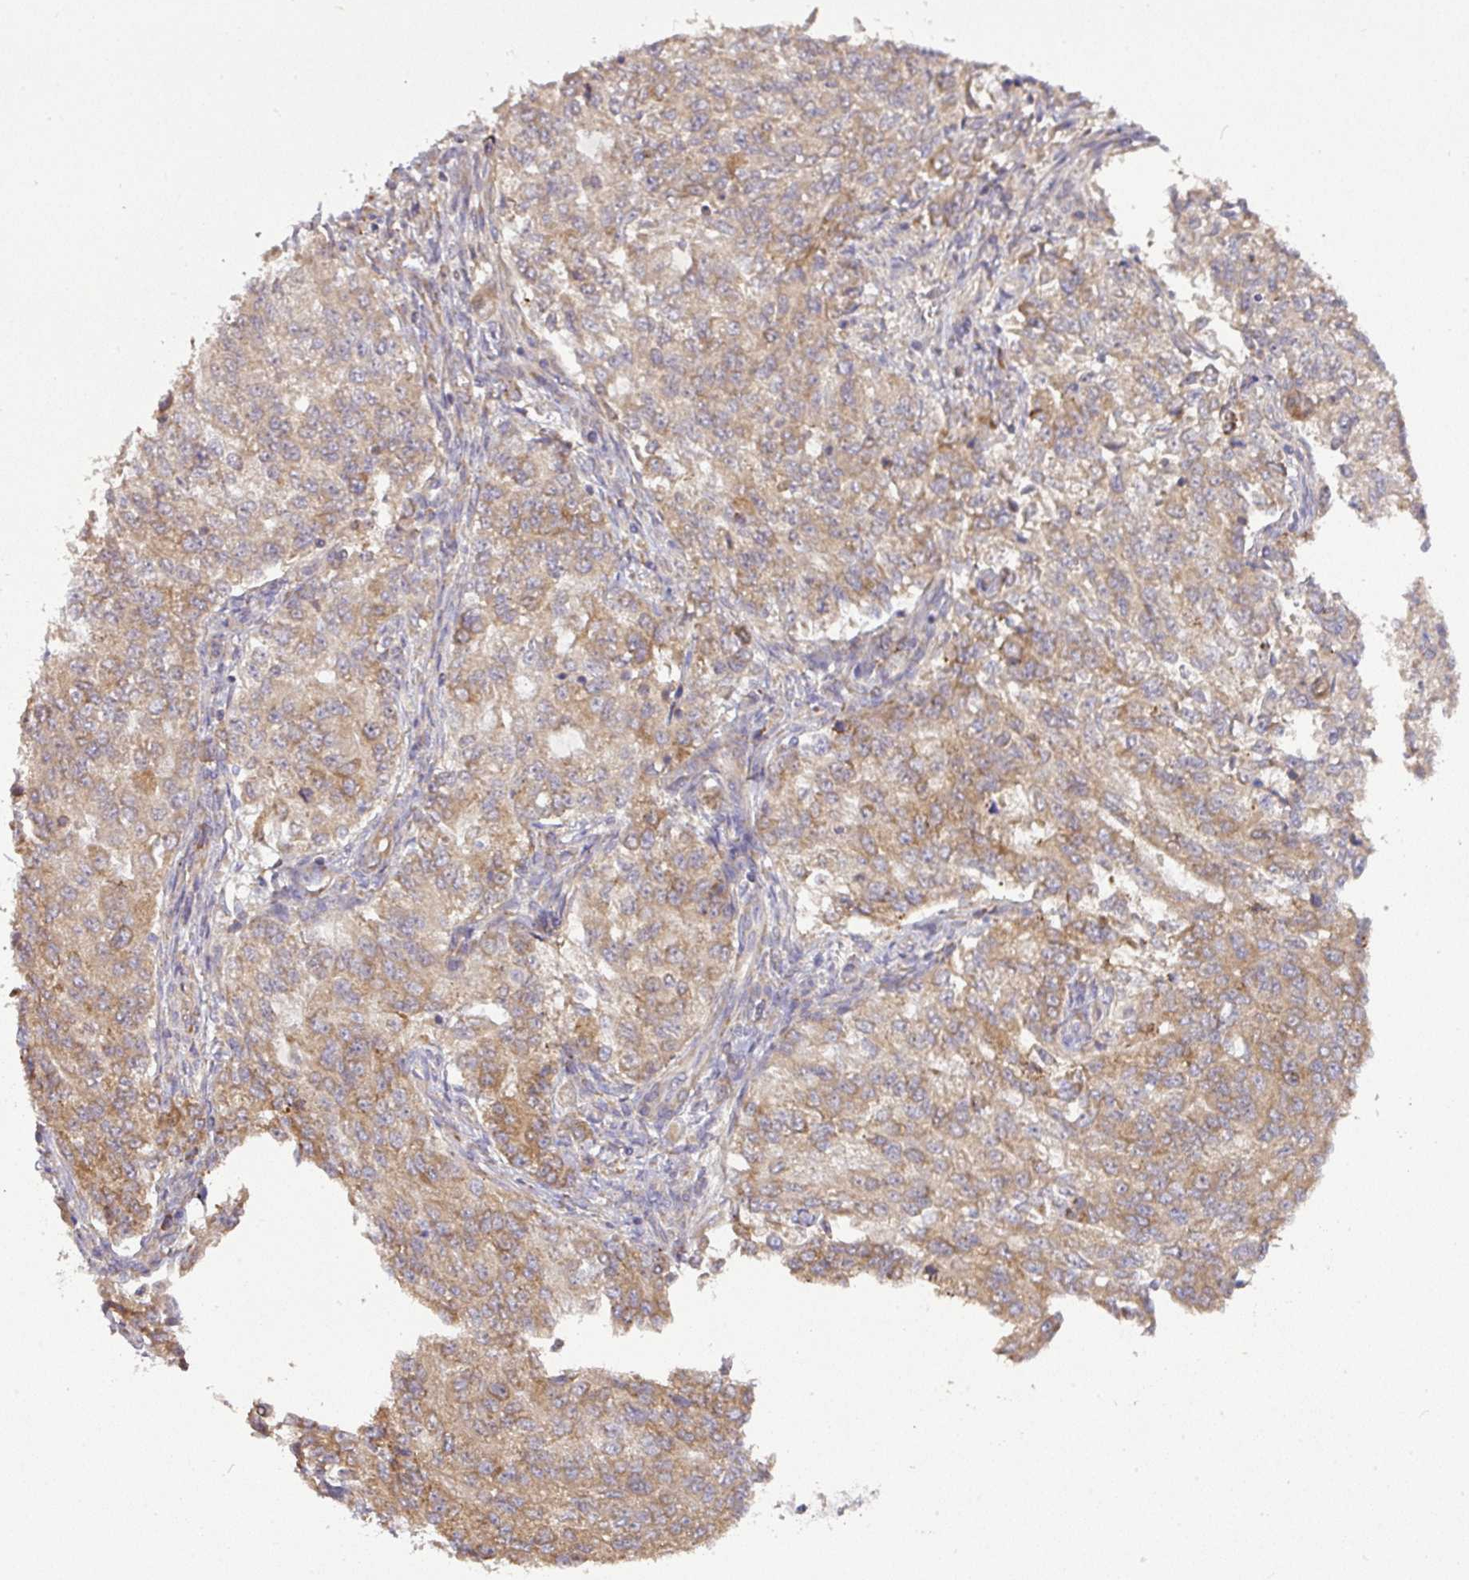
{"staining": {"intensity": "moderate", "quantity": "<25%", "location": "cytoplasmic/membranous"}, "tissue": "endometrial cancer", "cell_type": "Tumor cells", "image_type": "cancer", "snomed": [{"axis": "morphology", "description": "Adenocarcinoma, NOS"}, {"axis": "topography", "description": "Endometrium"}], "caption": "Moderate cytoplasmic/membranous protein positivity is appreciated in approximately <25% of tumor cells in endometrial cancer. (Brightfield microscopy of DAB IHC at high magnification).", "gene": "GALP", "patient": {"sex": "female", "age": 50}}